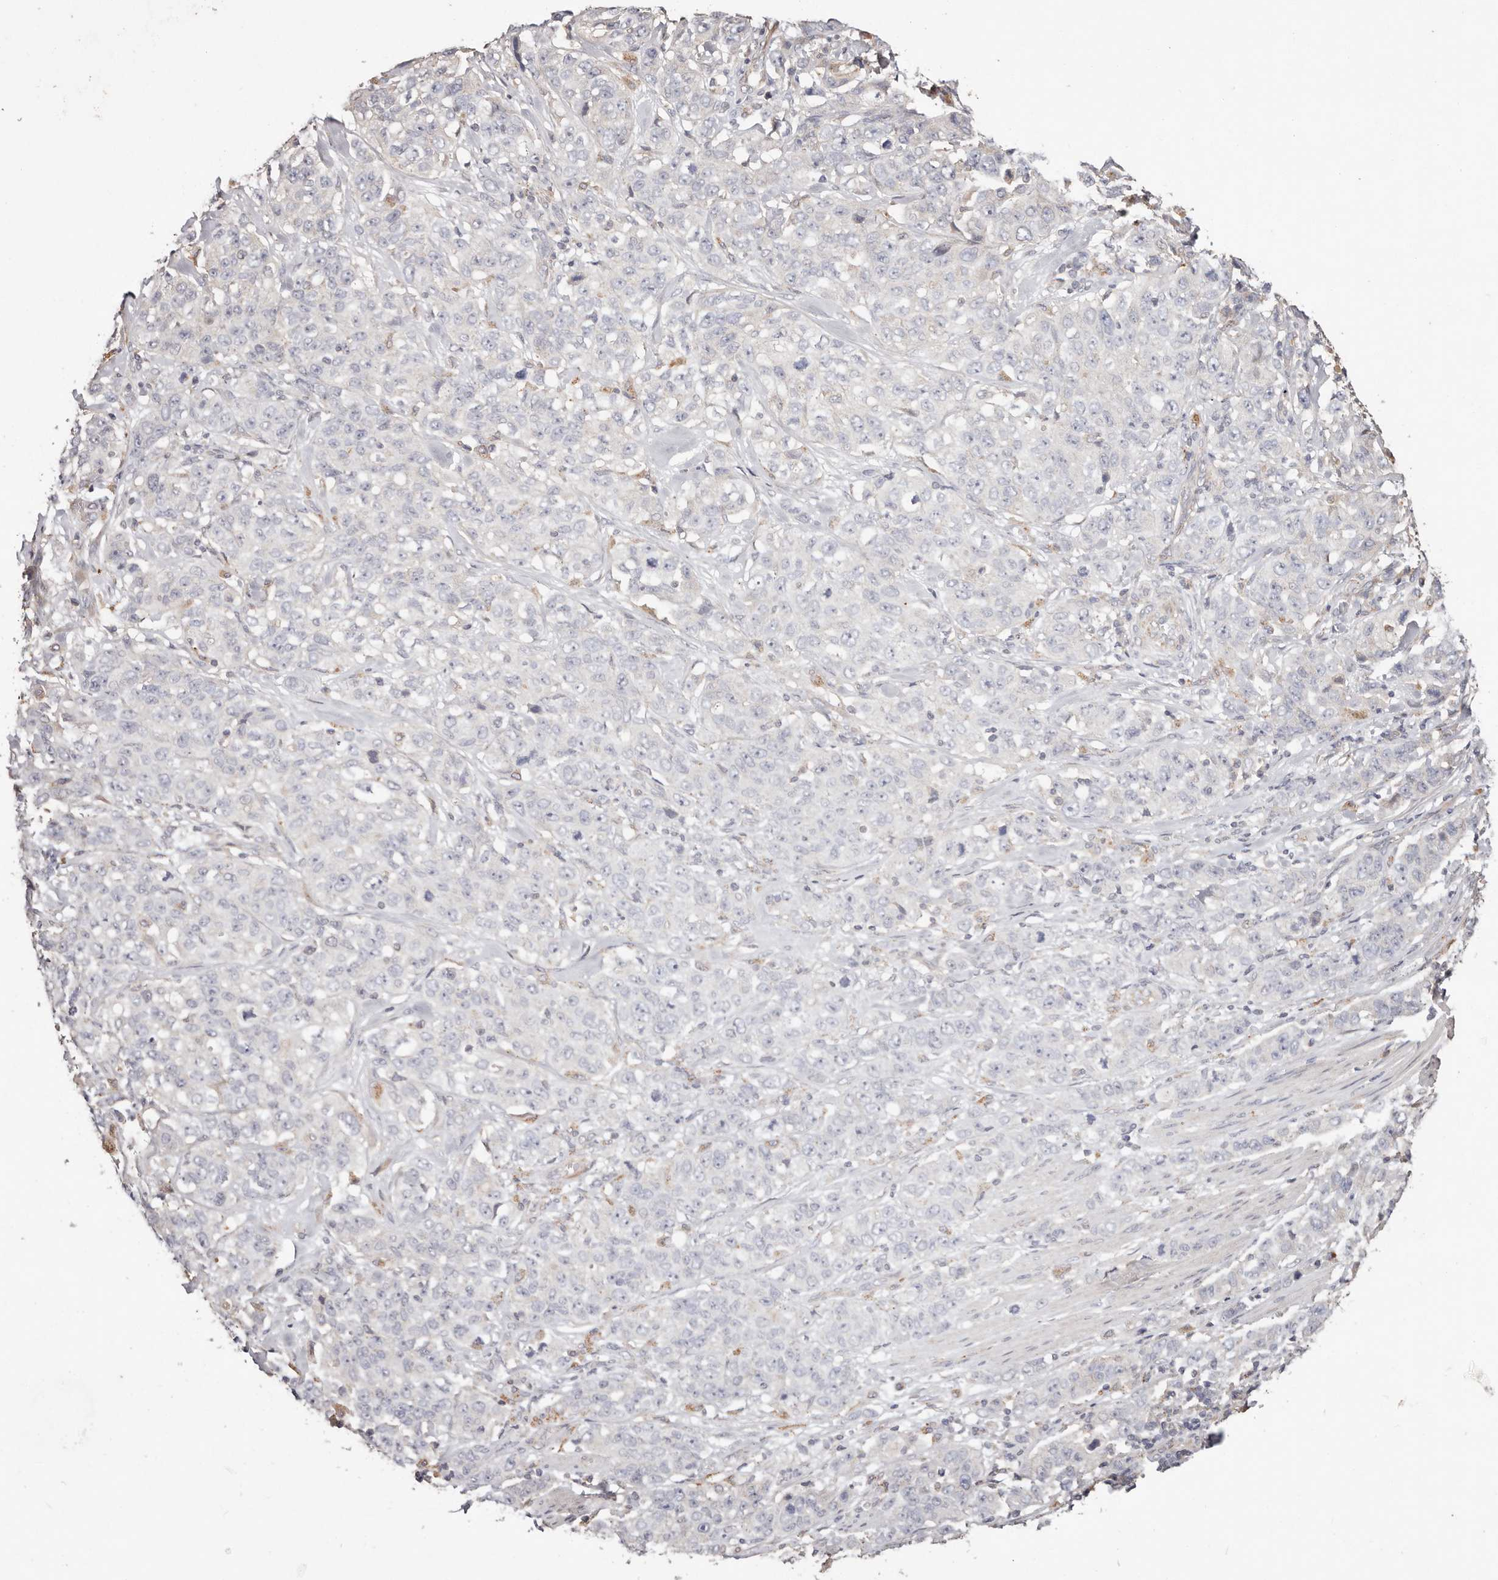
{"staining": {"intensity": "negative", "quantity": "none", "location": "none"}, "tissue": "stomach cancer", "cell_type": "Tumor cells", "image_type": "cancer", "snomed": [{"axis": "morphology", "description": "Adenocarcinoma, NOS"}, {"axis": "topography", "description": "Stomach"}], "caption": "This is a histopathology image of immunohistochemistry (IHC) staining of stomach cancer, which shows no positivity in tumor cells.", "gene": "THBS3", "patient": {"sex": "male", "age": 48}}